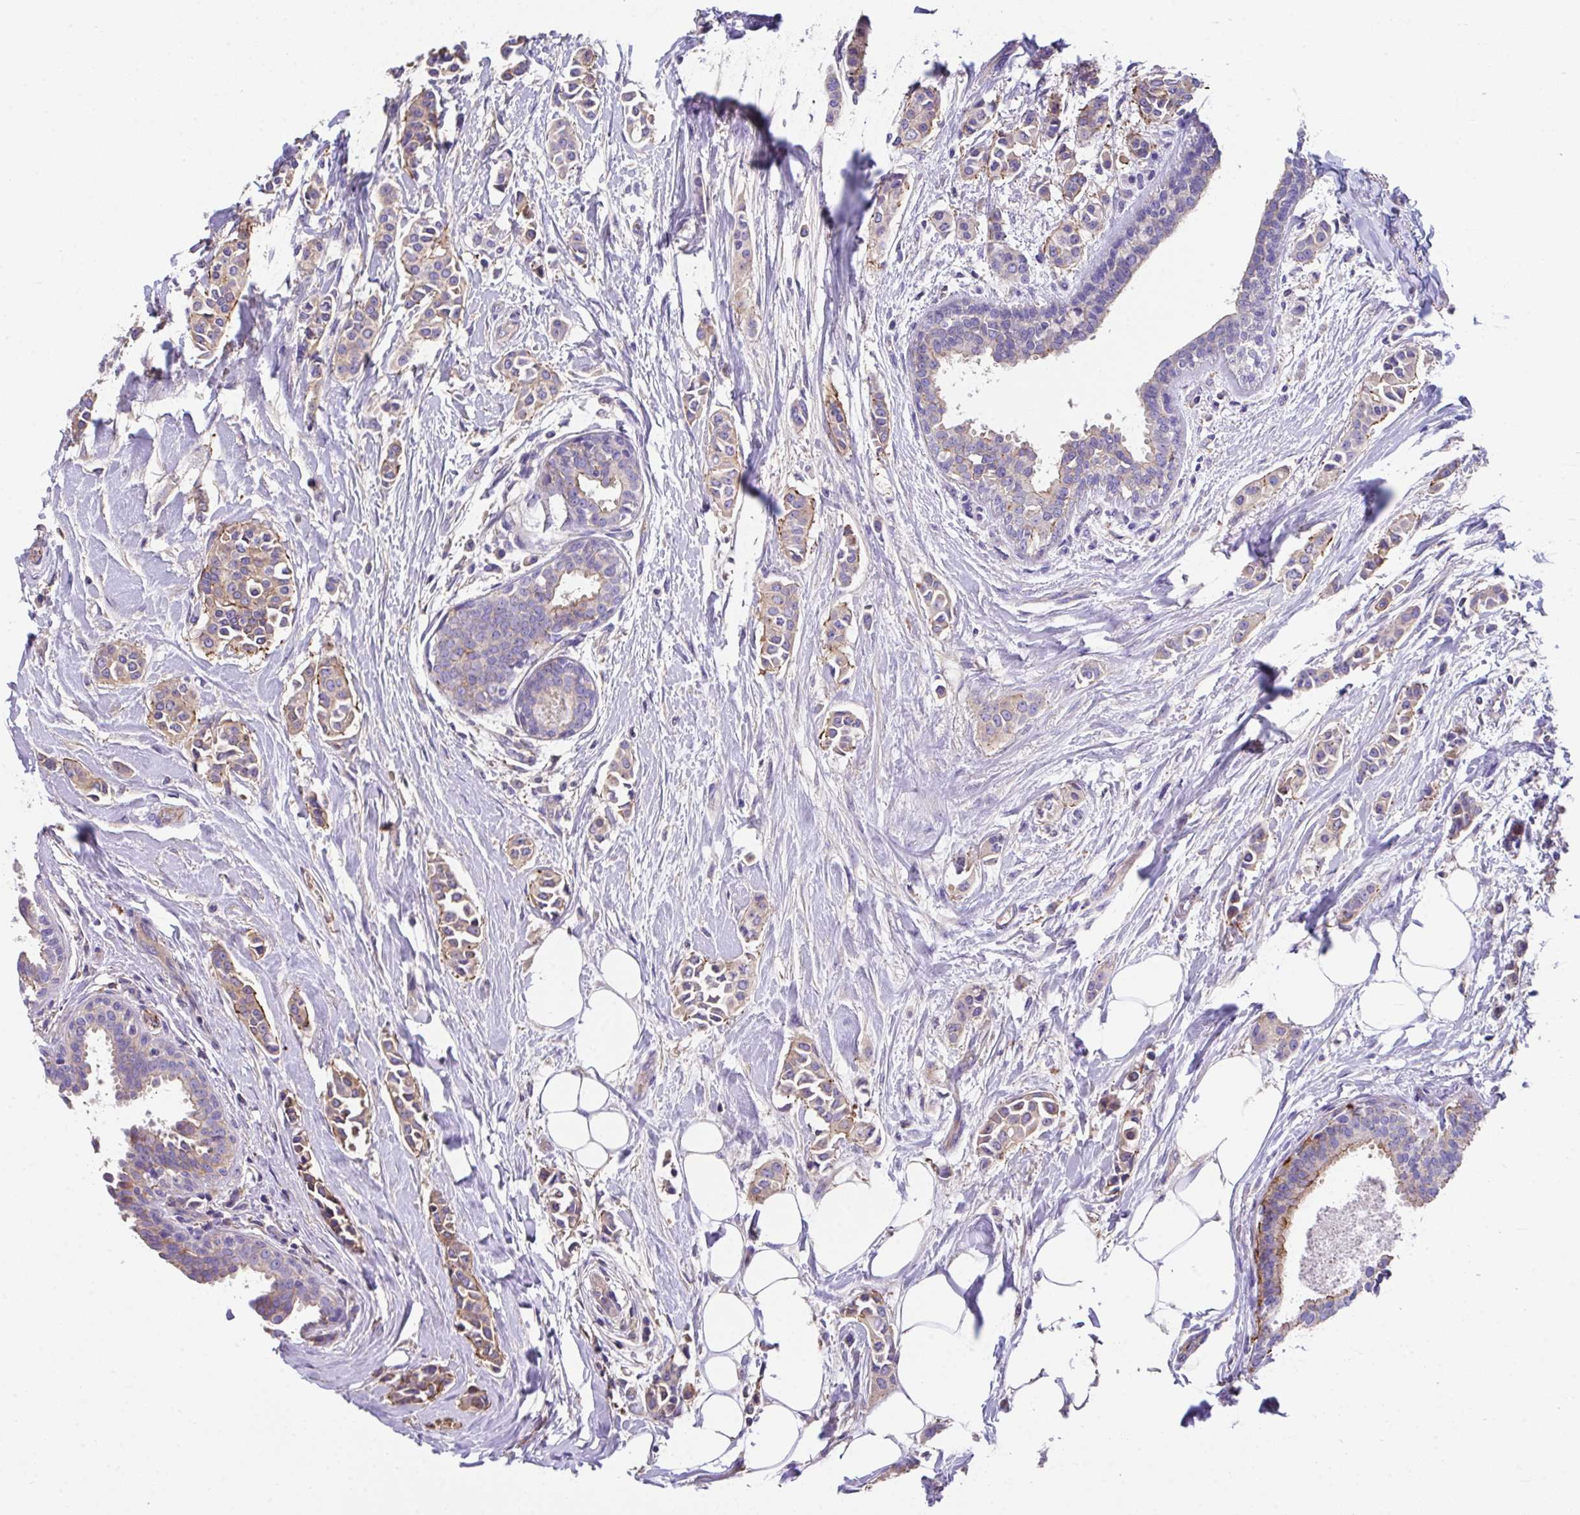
{"staining": {"intensity": "moderate", "quantity": "25%-75%", "location": "cytoplasmic/membranous"}, "tissue": "breast cancer", "cell_type": "Tumor cells", "image_type": "cancer", "snomed": [{"axis": "morphology", "description": "Duct carcinoma"}, {"axis": "topography", "description": "Breast"}], "caption": "The histopathology image reveals immunohistochemical staining of breast cancer. There is moderate cytoplasmic/membranous positivity is present in about 25%-75% of tumor cells. (DAB IHC with brightfield microscopy, high magnification).", "gene": "ZNF813", "patient": {"sex": "female", "age": 64}}